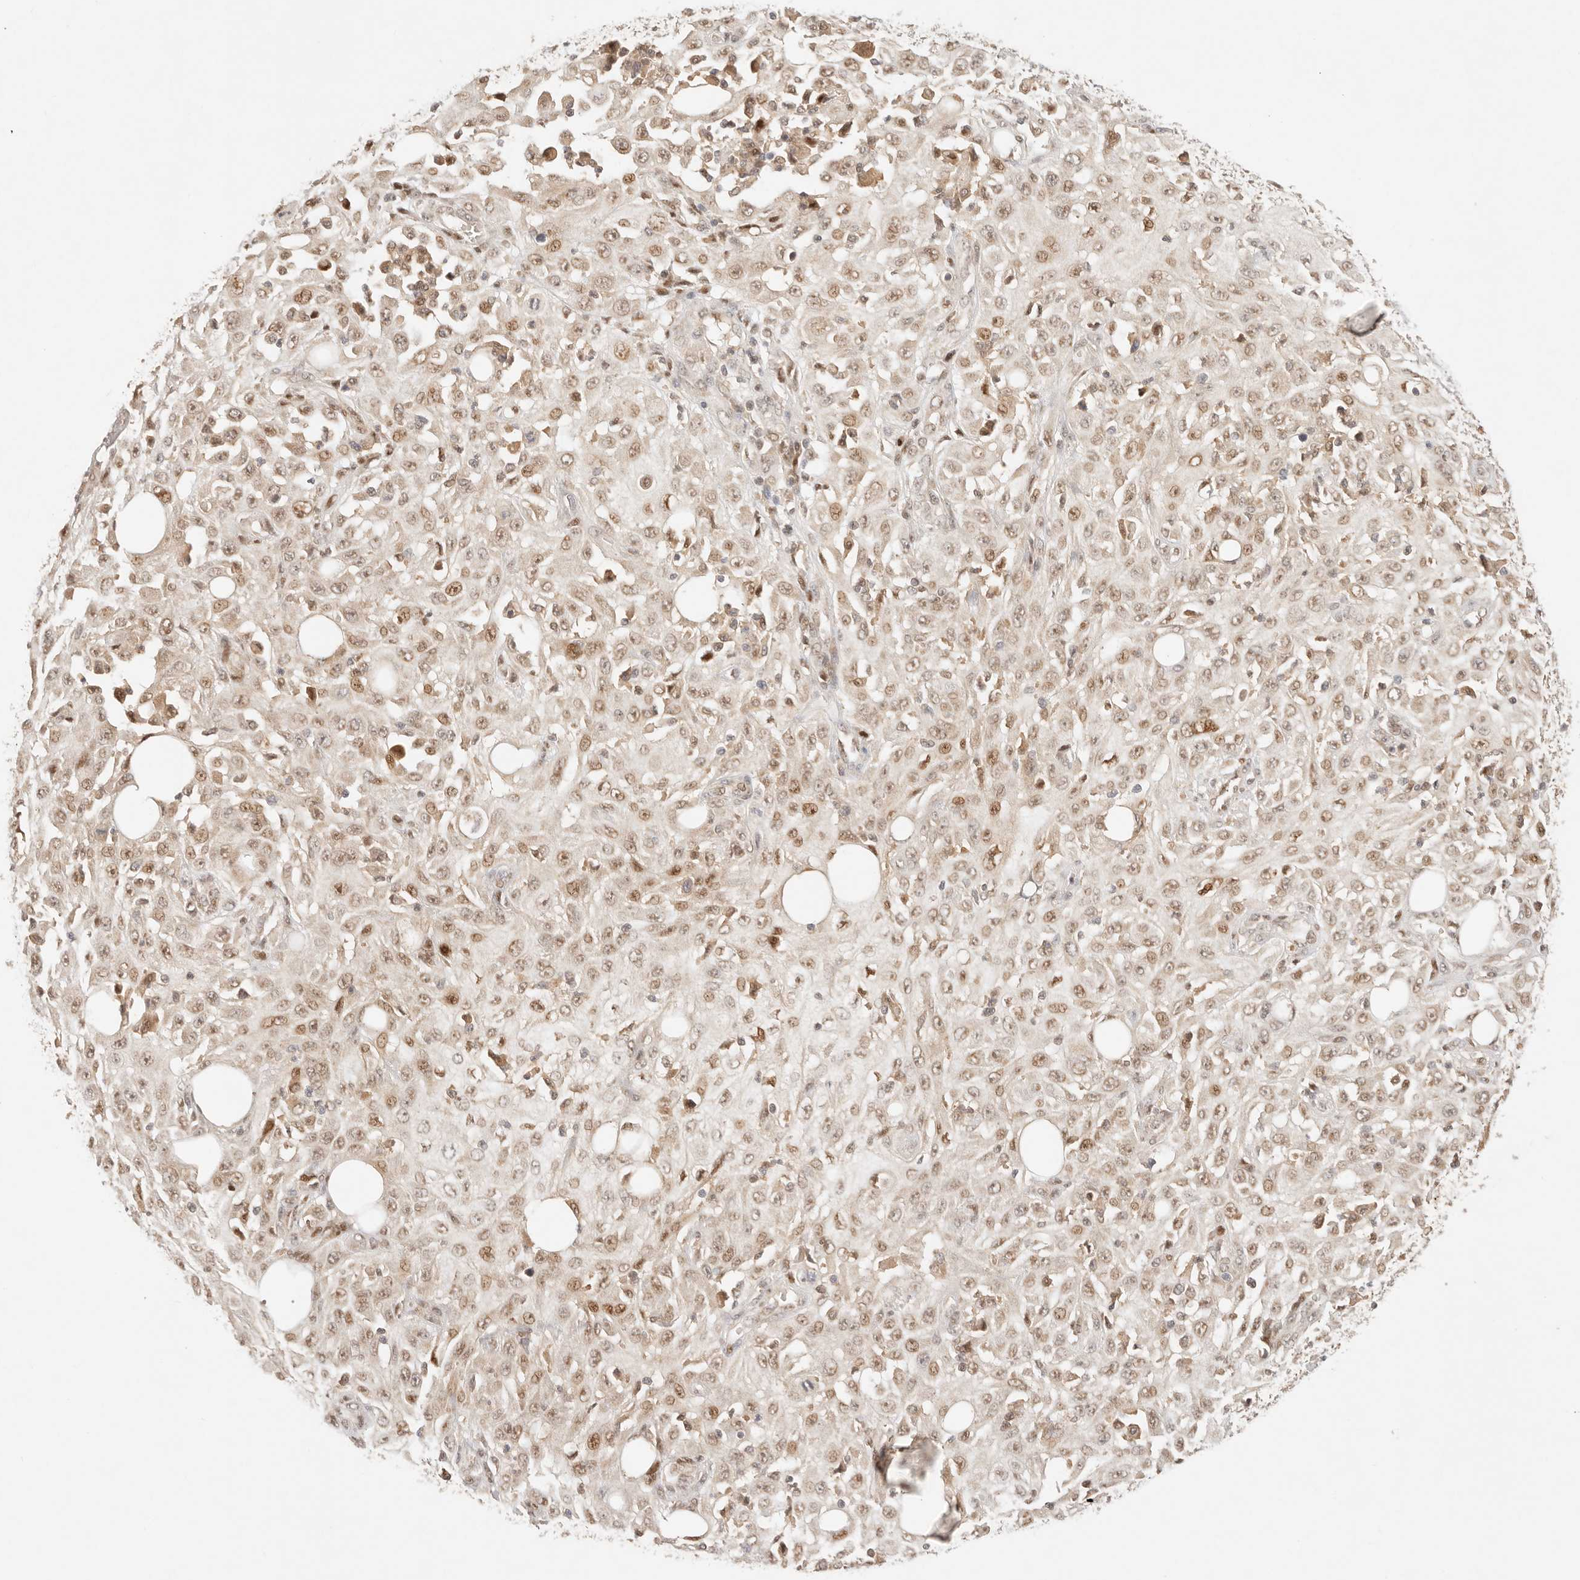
{"staining": {"intensity": "weak", "quantity": ">75%", "location": "nuclear"}, "tissue": "skin cancer", "cell_type": "Tumor cells", "image_type": "cancer", "snomed": [{"axis": "morphology", "description": "Squamous cell carcinoma, NOS"}, {"axis": "morphology", "description": "Squamous cell carcinoma, metastatic, NOS"}, {"axis": "topography", "description": "Skin"}, {"axis": "topography", "description": "Lymph node"}], "caption": "Approximately >75% of tumor cells in skin cancer (squamous cell carcinoma) show weak nuclear protein staining as visualized by brown immunohistochemical staining.", "gene": "PHLDA3", "patient": {"sex": "male", "age": 75}}